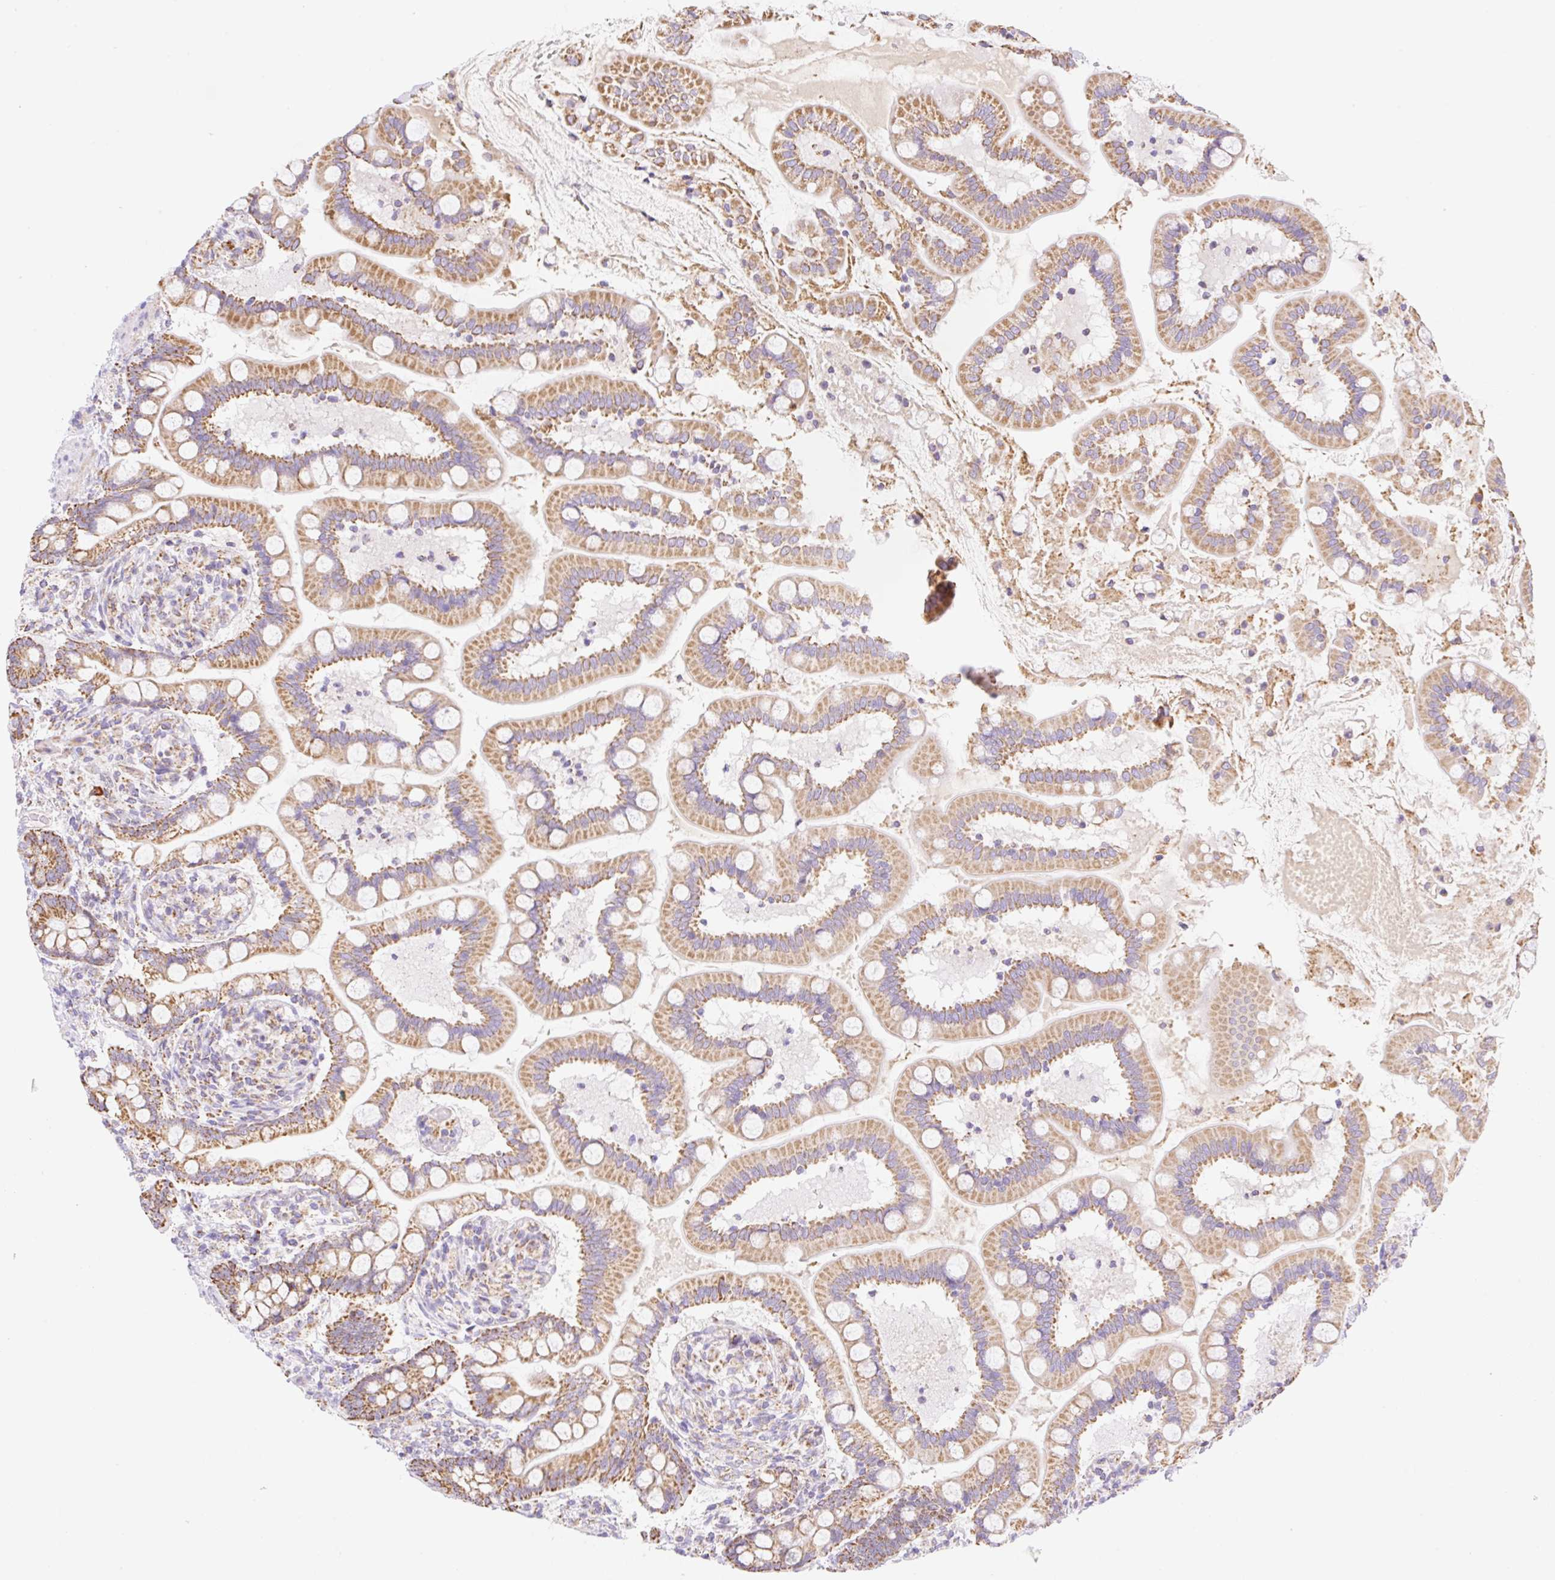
{"staining": {"intensity": "moderate", "quantity": ">75%", "location": "cytoplasmic/membranous"}, "tissue": "small intestine", "cell_type": "Glandular cells", "image_type": "normal", "snomed": [{"axis": "morphology", "description": "Normal tissue, NOS"}, {"axis": "topography", "description": "Small intestine"}], "caption": "Immunohistochemistry staining of unremarkable small intestine, which reveals medium levels of moderate cytoplasmic/membranous expression in approximately >75% of glandular cells indicating moderate cytoplasmic/membranous protein positivity. The staining was performed using DAB (3,3'-diaminobenzidine) (brown) for protein detection and nuclei were counterstained in hematoxylin (blue).", "gene": "ESAM", "patient": {"sex": "female", "age": 64}}